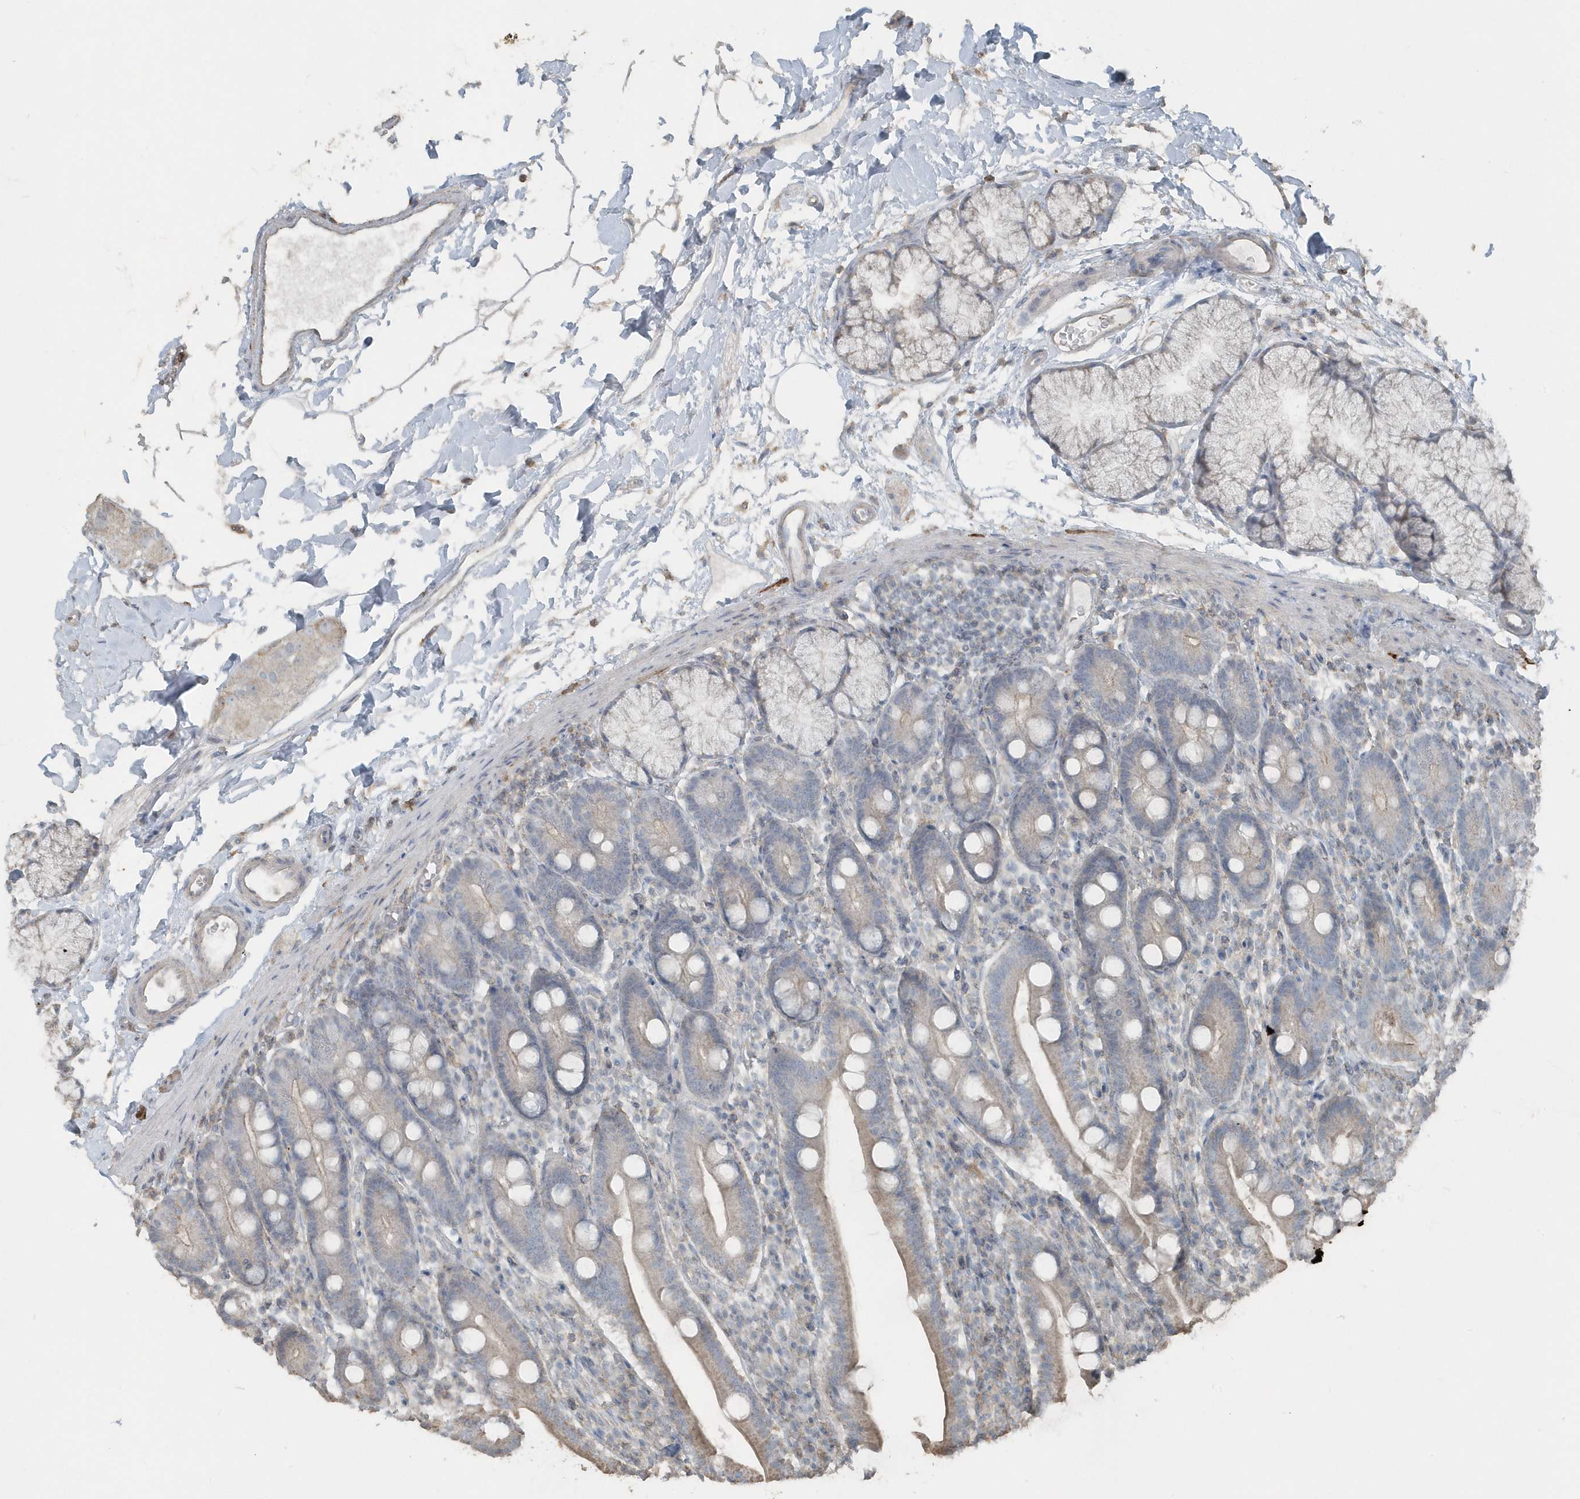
{"staining": {"intensity": "weak", "quantity": "25%-75%", "location": "cytoplasmic/membranous"}, "tissue": "duodenum", "cell_type": "Glandular cells", "image_type": "normal", "snomed": [{"axis": "morphology", "description": "Normal tissue, NOS"}, {"axis": "topography", "description": "Duodenum"}], "caption": "A brown stain highlights weak cytoplasmic/membranous positivity of a protein in glandular cells of normal human duodenum. The staining was performed using DAB, with brown indicating positive protein expression. Nuclei are stained blue with hematoxylin.", "gene": "ACTC1", "patient": {"sex": "male", "age": 35}}